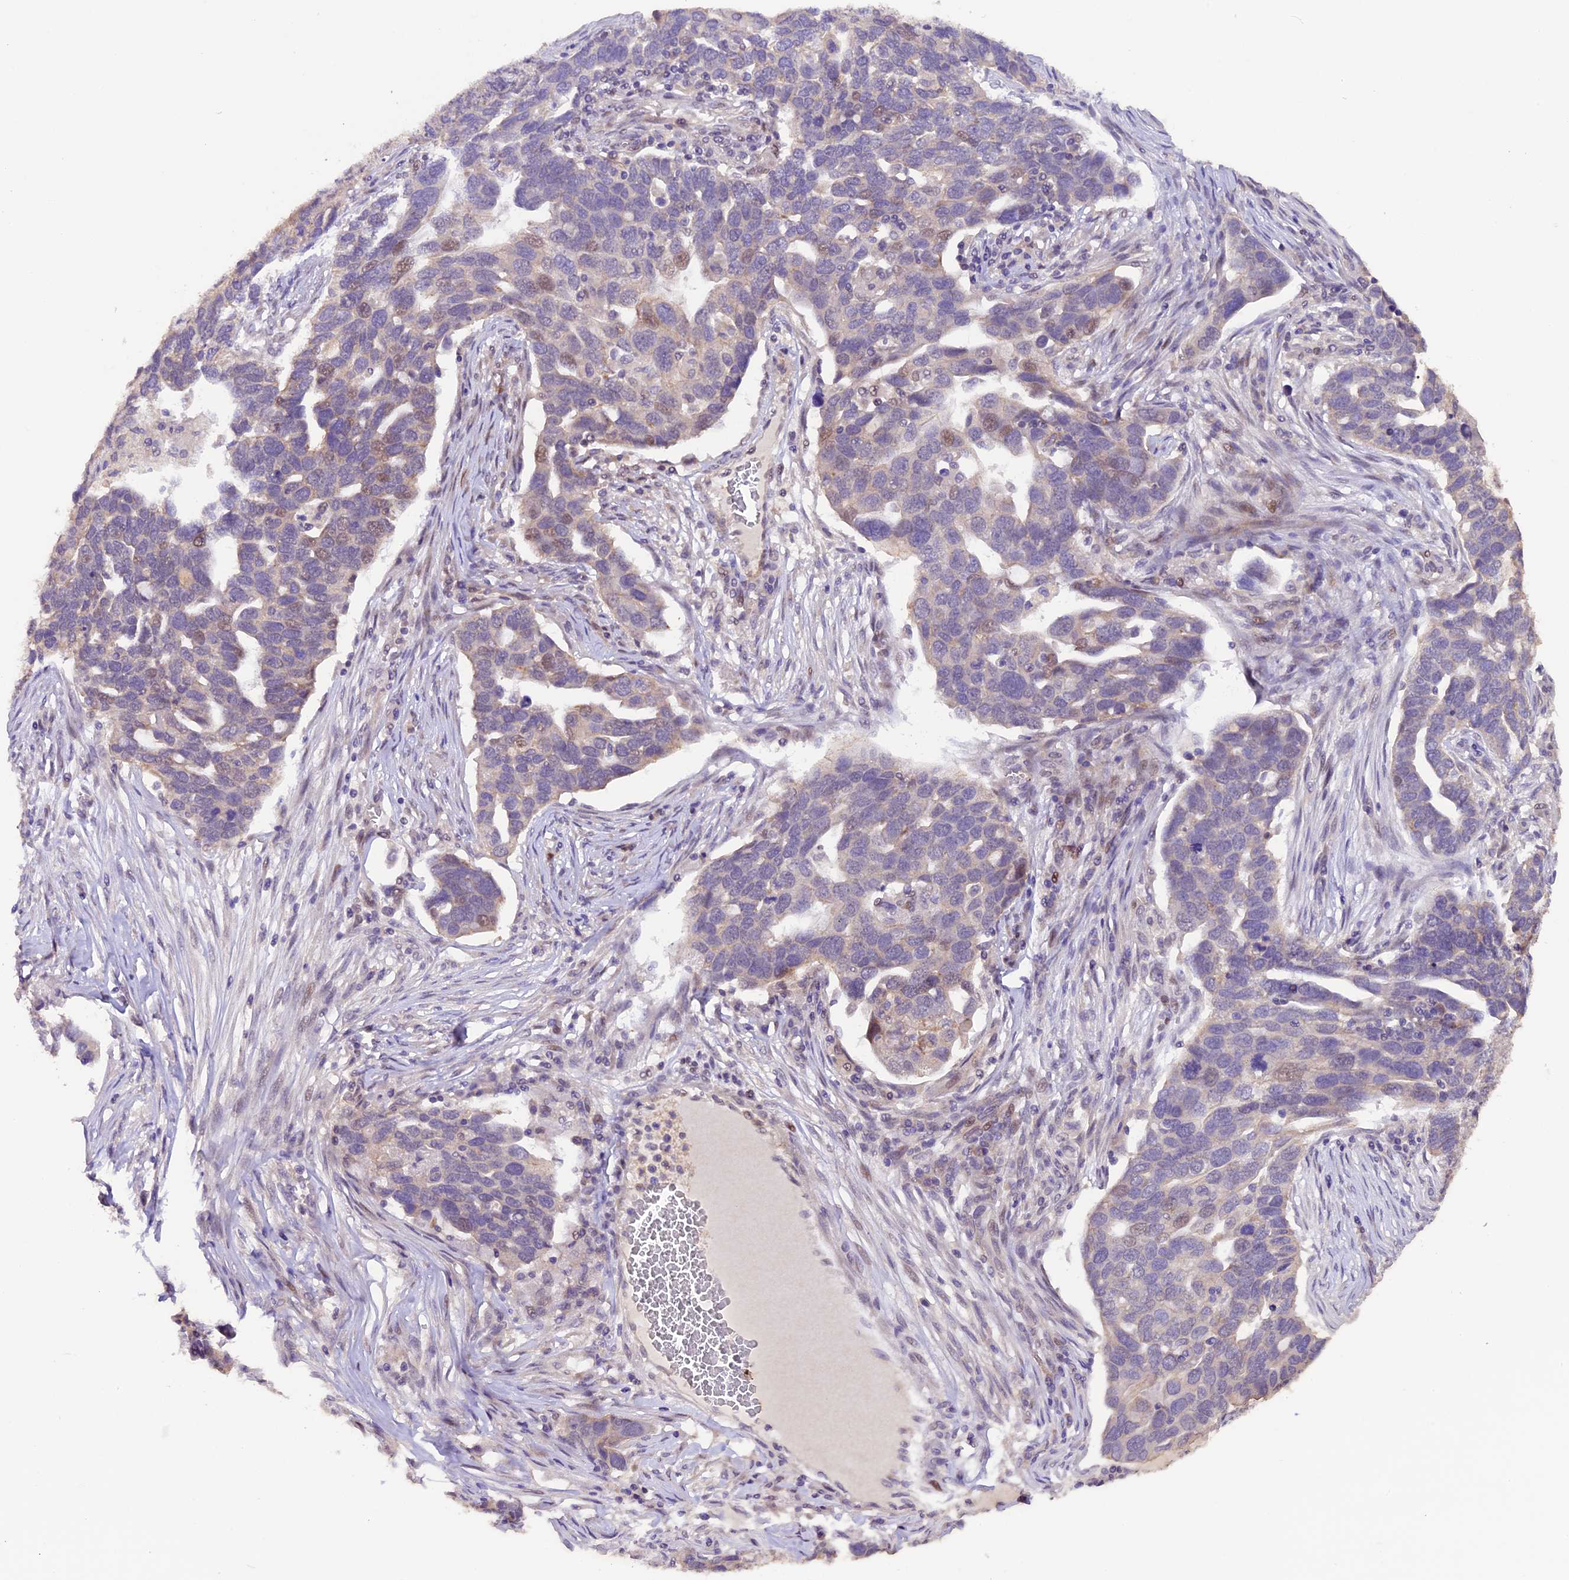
{"staining": {"intensity": "moderate", "quantity": "<25%", "location": "cytoplasmic/membranous,nuclear"}, "tissue": "ovarian cancer", "cell_type": "Tumor cells", "image_type": "cancer", "snomed": [{"axis": "morphology", "description": "Cystadenocarcinoma, serous, NOS"}, {"axis": "topography", "description": "Ovary"}], "caption": "Immunohistochemistry image of ovarian serous cystadenocarcinoma stained for a protein (brown), which demonstrates low levels of moderate cytoplasmic/membranous and nuclear expression in about <25% of tumor cells.", "gene": "NCK2", "patient": {"sex": "female", "age": 54}}